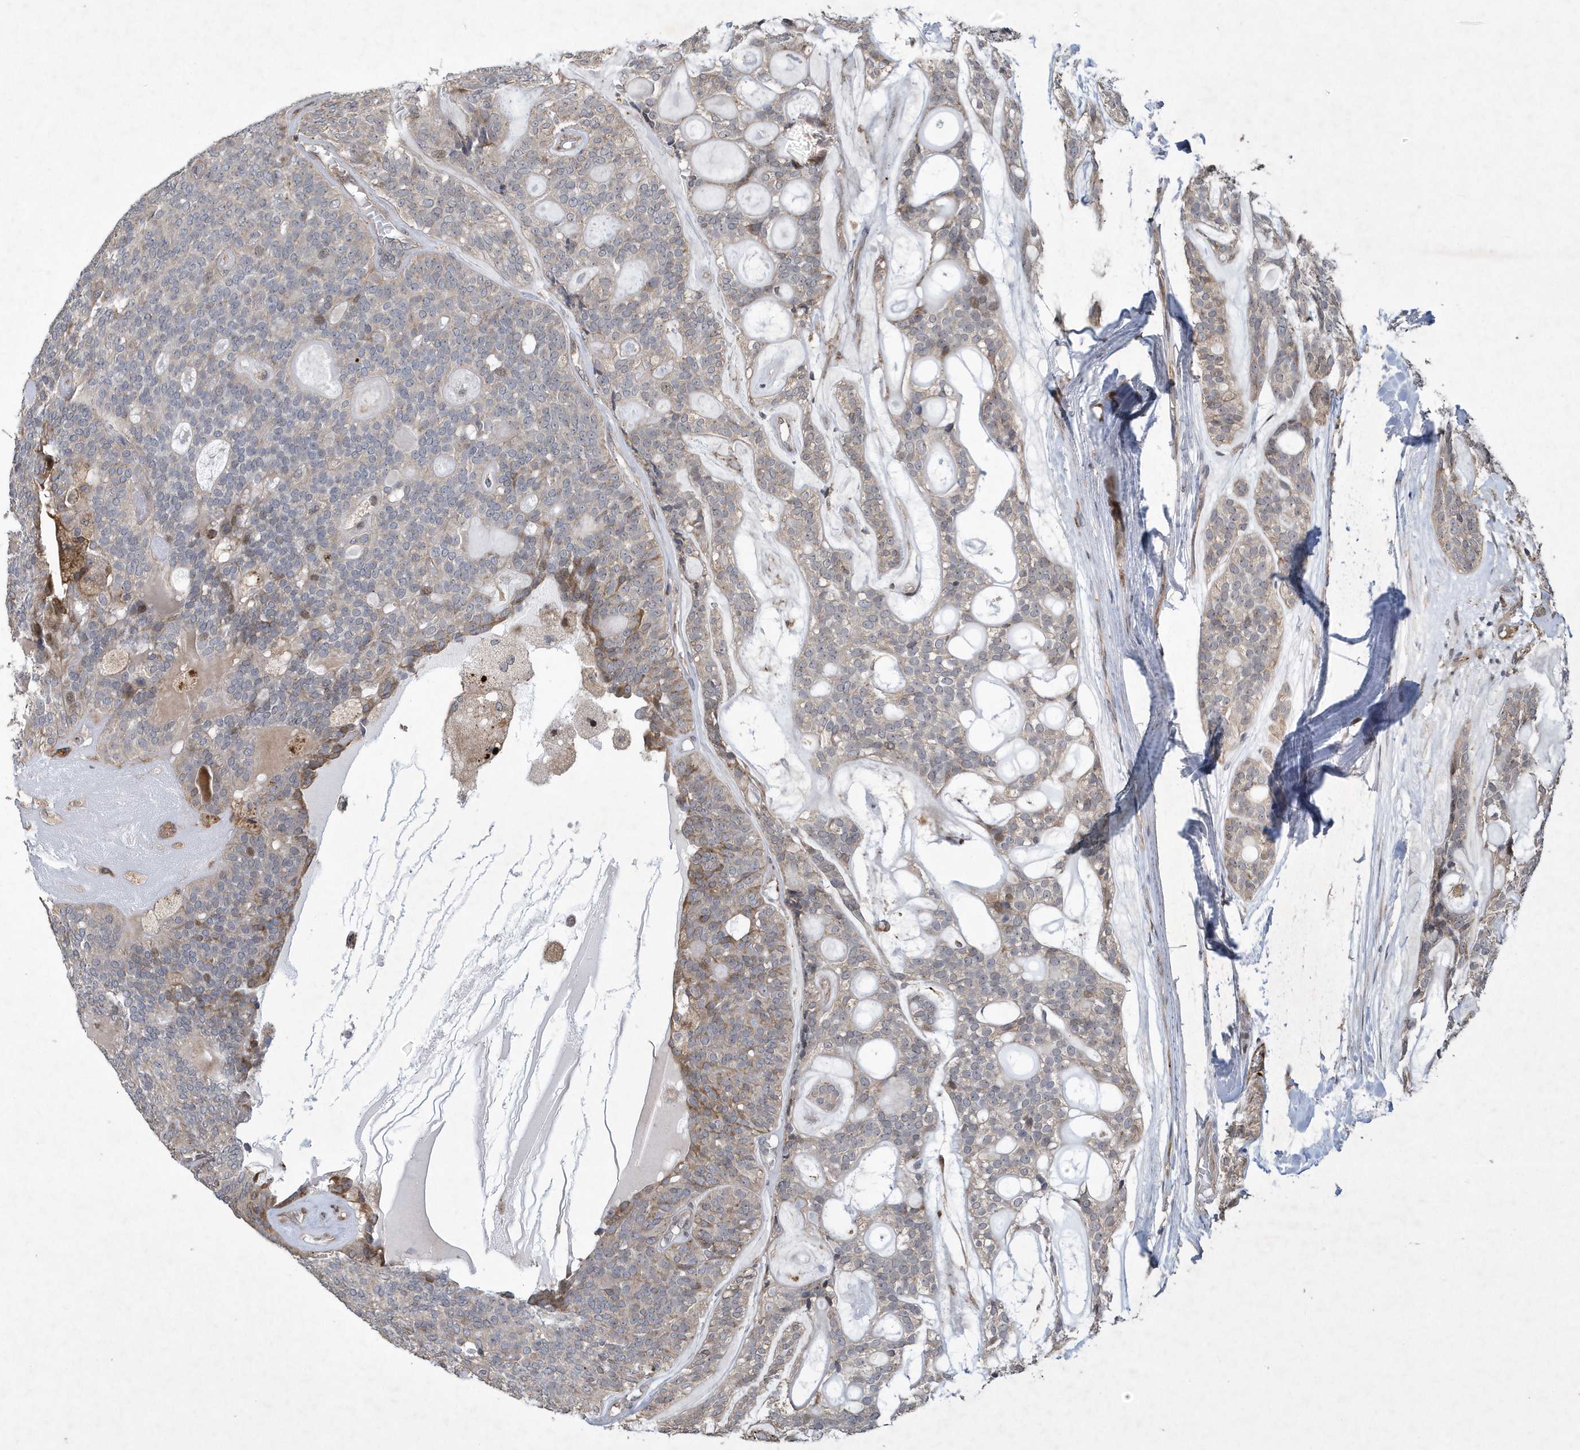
{"staining": {"intensity": "negative", "quantity": "none", "location": "none"}, "tissue": "head and neck cancer", "cell_type": "Tumor cells", "image_type": "cancer", "snomed": [{"axis": "morphology", "description": "Adenocarcinoma, NOS"}, {"axis": "topography", "description": "Head-Neck"}], "caption": "Human head and neck adenocarcinoma stained for a protein using immunohistochemistry demonstrates no positivity in tumor cells.", "gene": "N4BP2", "patient": {"sex": "male", "age": 66}}